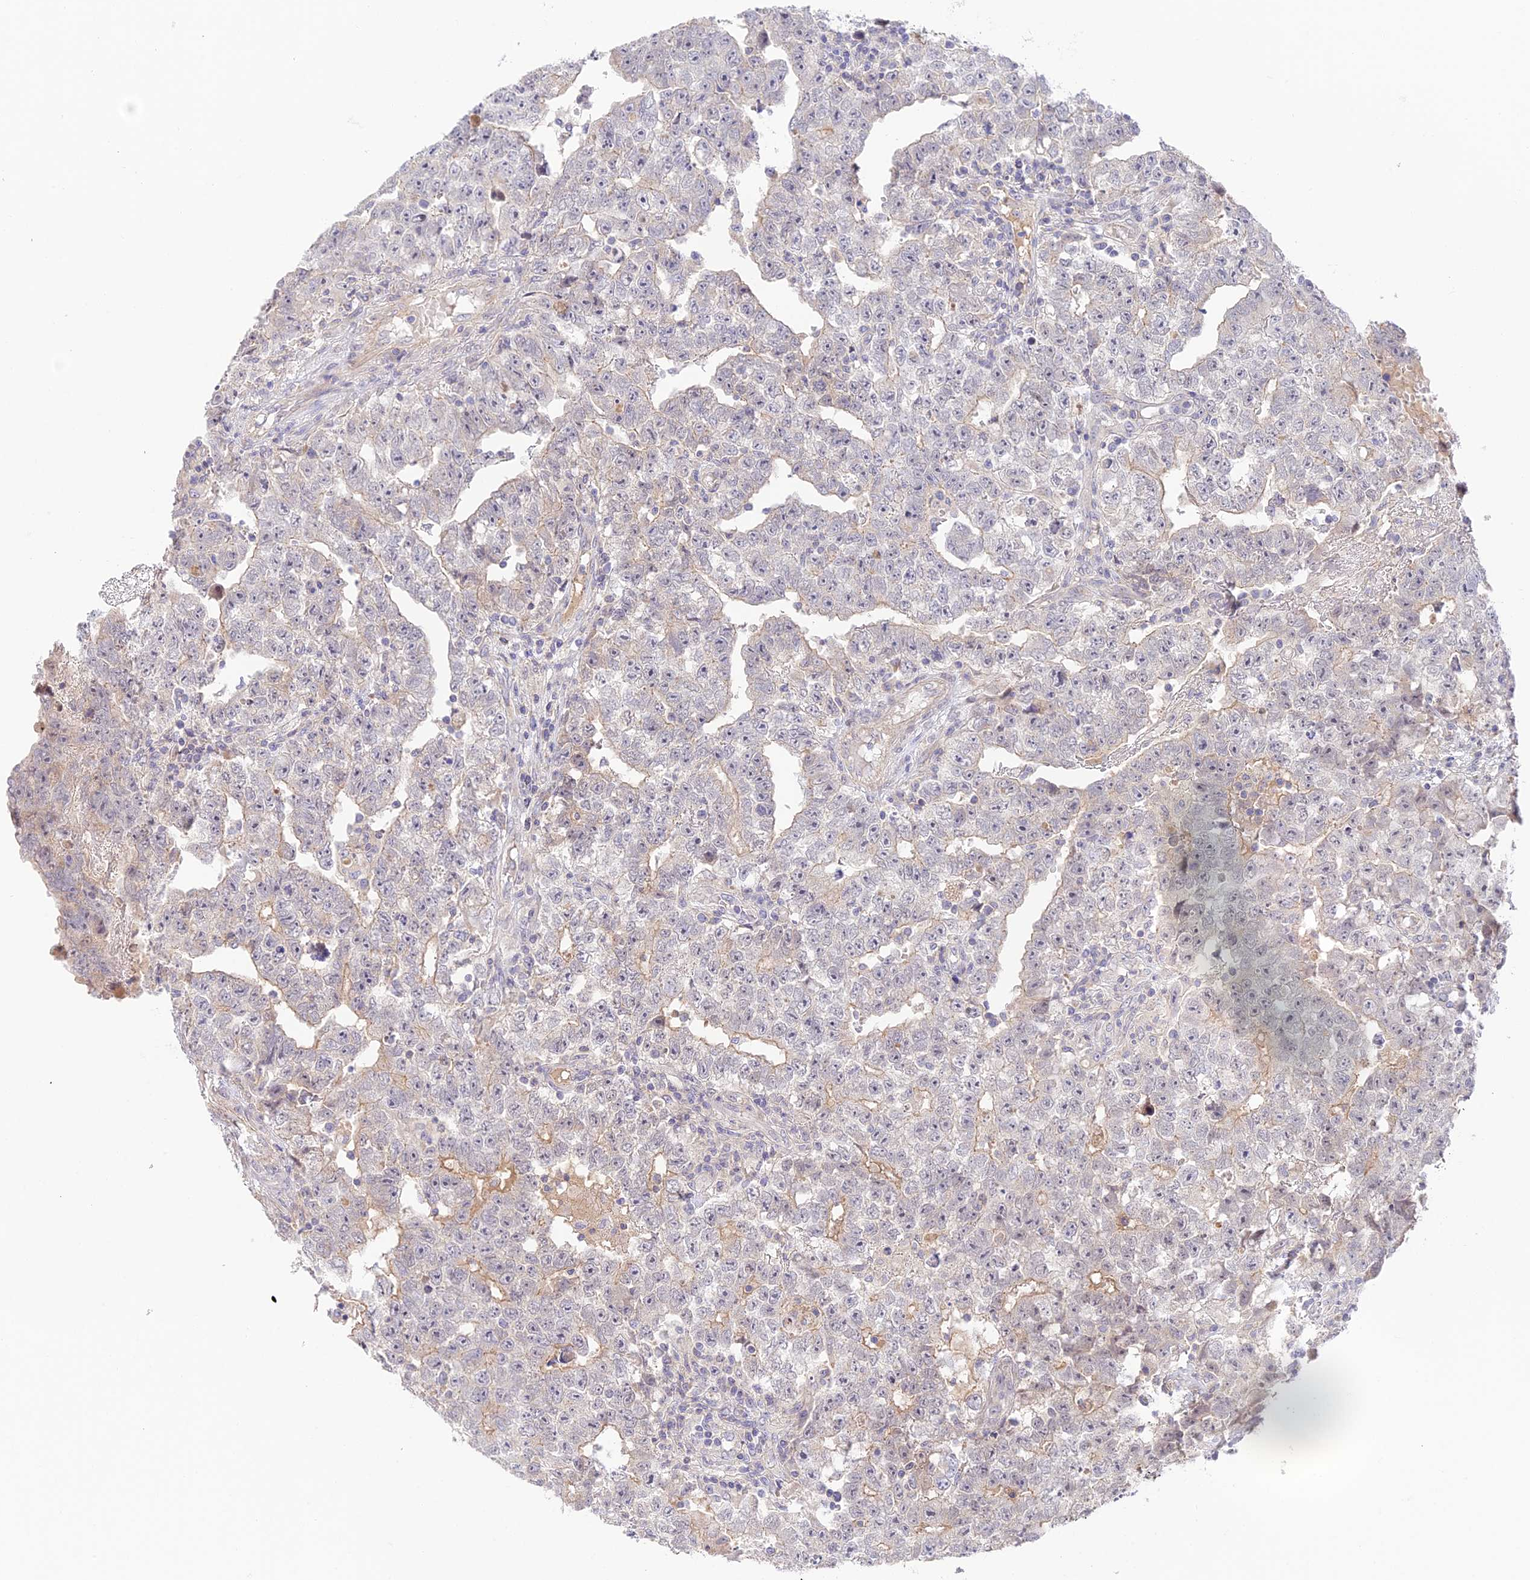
{"staining": {"intensity": "negative", "quantity": "none", "location": "none"}, "tissue": "testis cancer", "cell_type": "Tumor cells", "image_type": "cancer", "snomed": [{"axis": "morphology", "description": "Carcinoma, Embryonal, NOS"}, {"axis": "topography", "description": "Testis"}], "caption": "A micrograph of human testis embryonal carcinoma is negative for staining in tumor cells.", "gene": "CAMSAP3", "patient": {"sex": "male", "age": 25}}